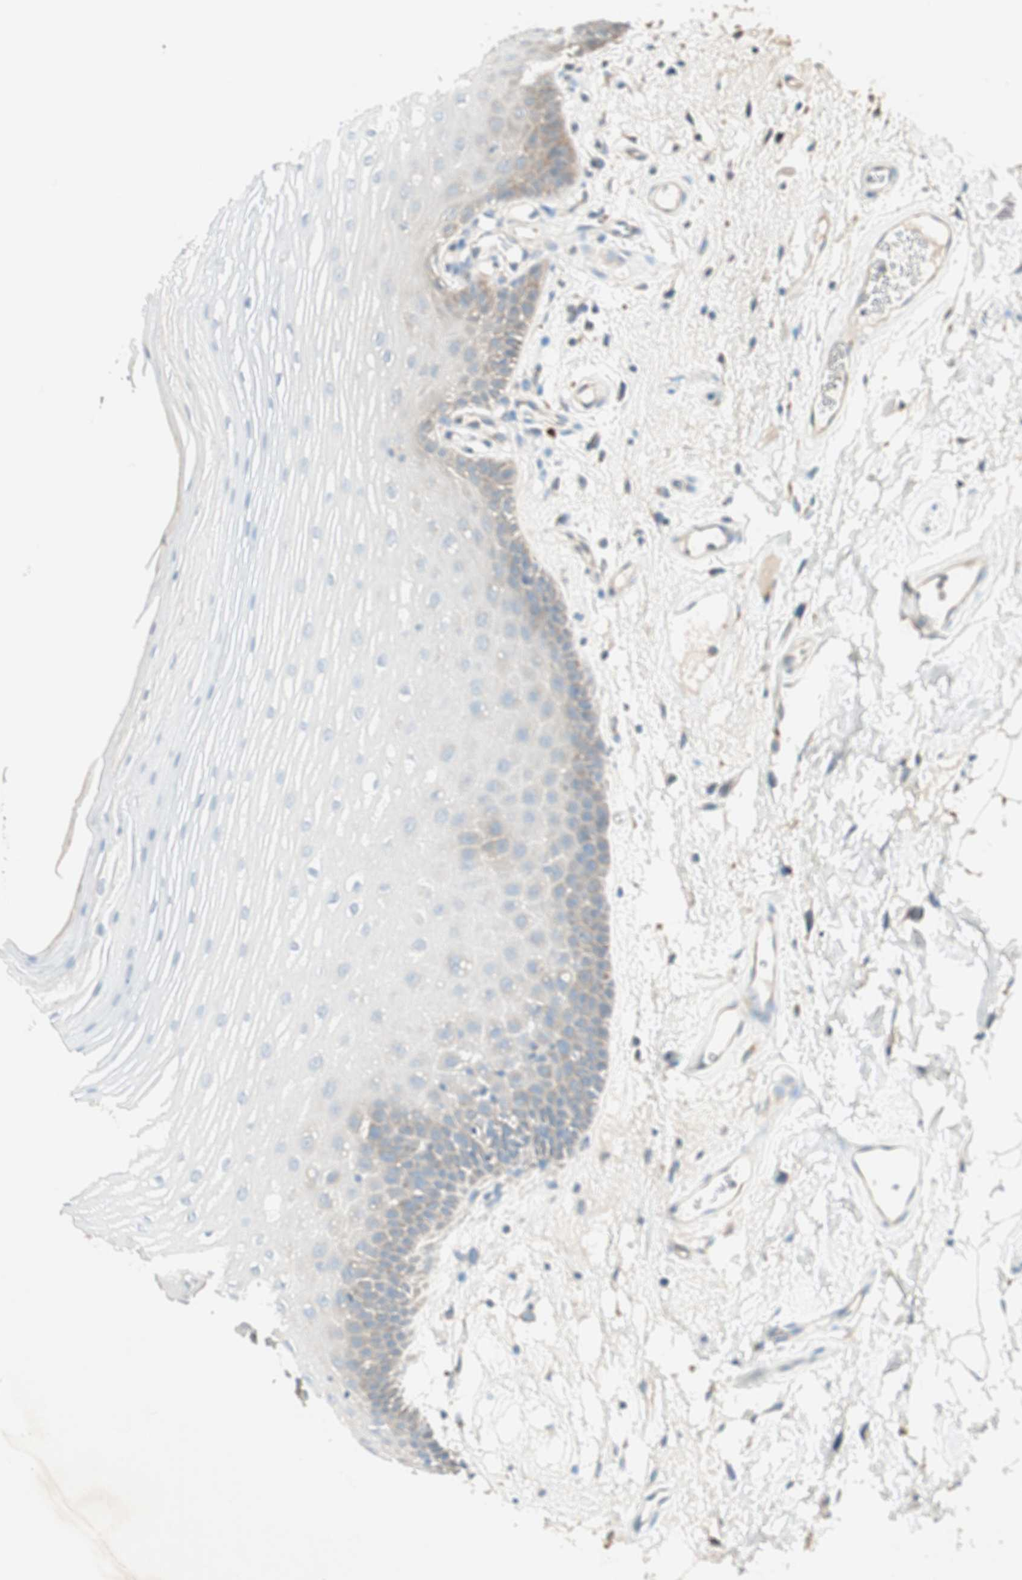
{"staining": {"intensity": "weak", "quantity": "25%-75%", "location": "cytoplasmic/membranous"}, "tissue": "oral mucosa", "cell_type": "Squamous epithelial cells", "image_type": "normal", "snomed": [{"axis": "morphology", "description": "Normal tissue, NOS"}, {"axis": "morphology", "description": "Squamous cell carcinoma, NOS"}, {"axis": "topography", "description": "Skeletal muscle"}, {"axis": "topography", "description": "Oral tissue"}], "caption": "Protein positivity by immunohistochemistry (IHC) demonstrates weak cytoplasmic/membranous staining in about 25%-75% of squamous epithelial cells in unremarkable oral mucosa.", "gene": "CHADL", "patient": {"sex": "male", "age": 71}}